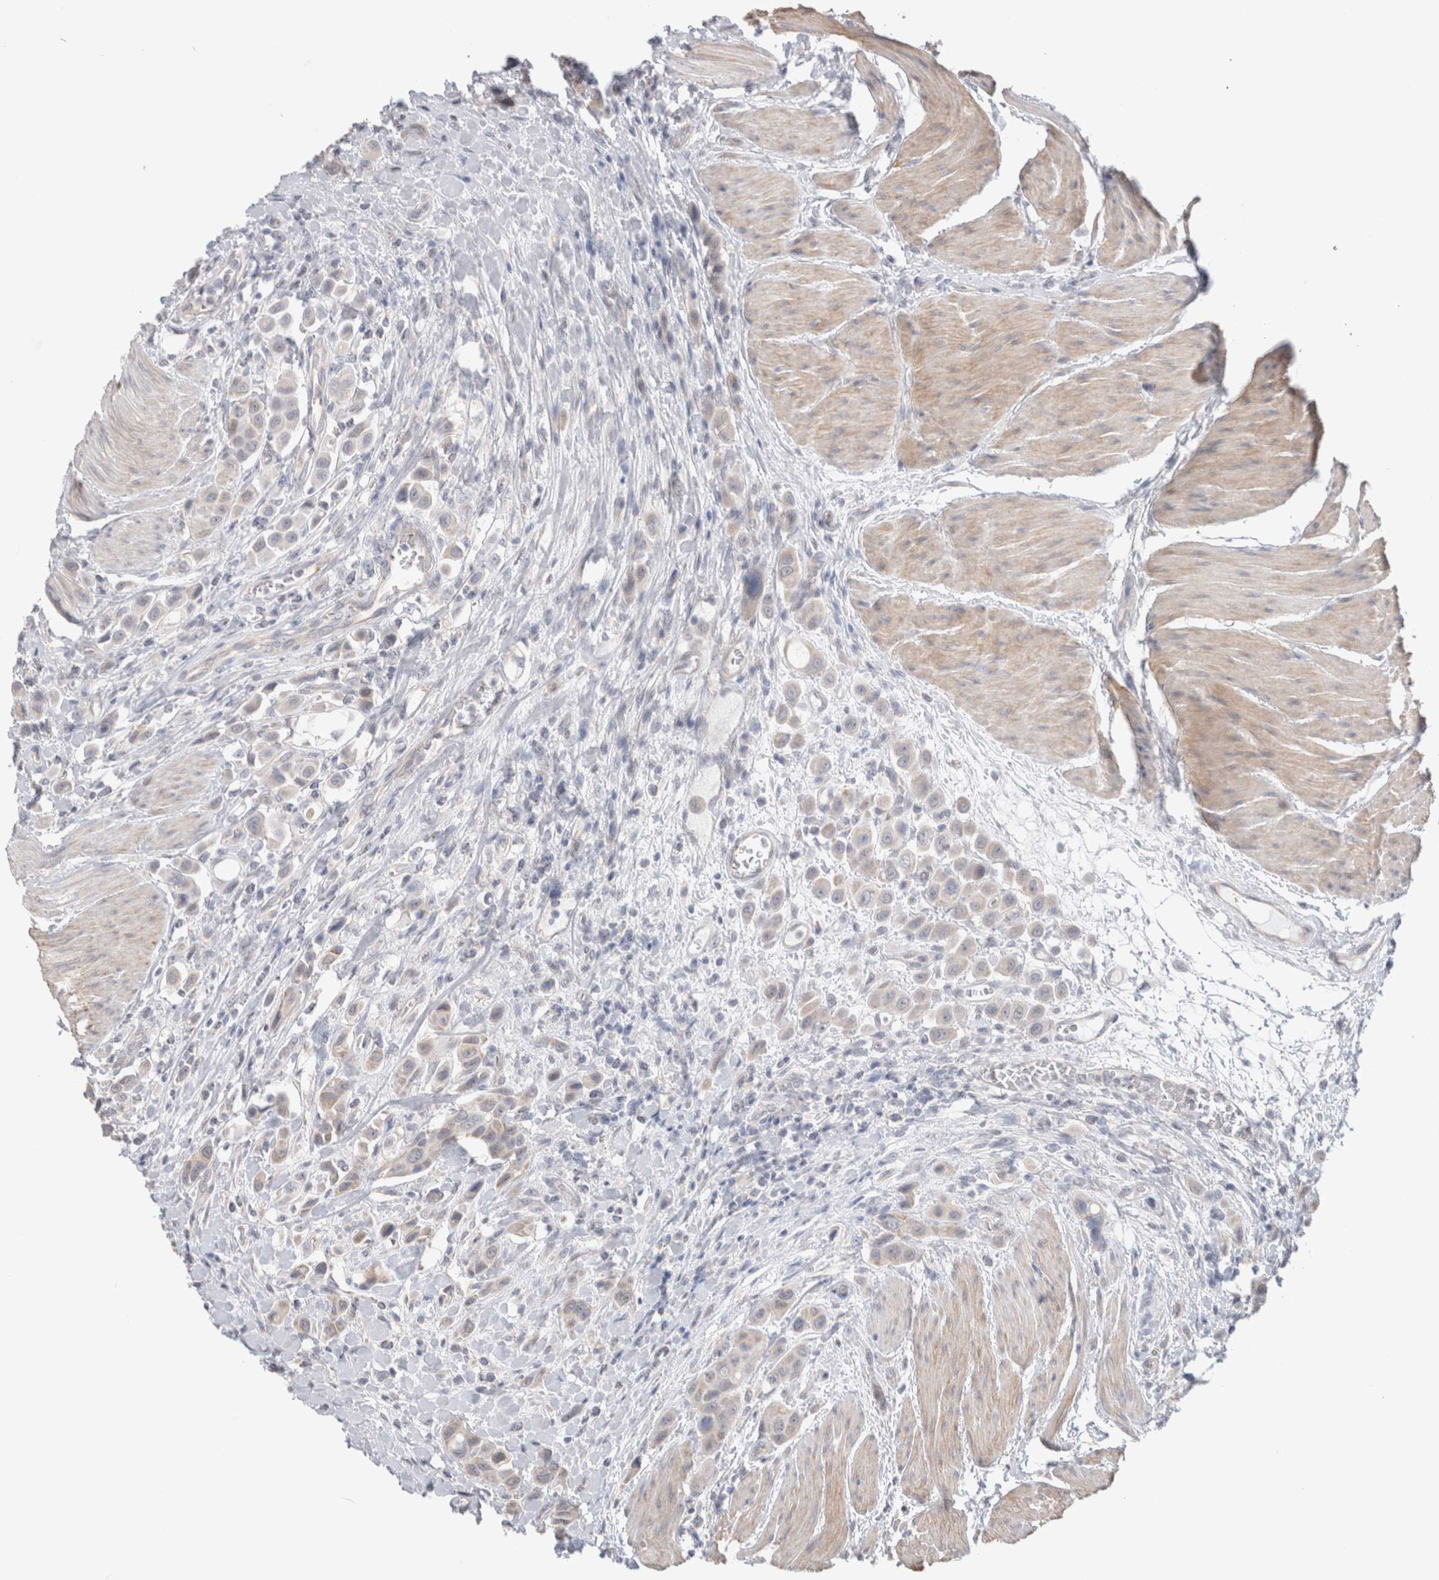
{"staining": {"intensity": "weak", "quantity": "<25%", "location": "cytoplasmic/membranous"}, "tissue": "urothelial cancer", "cell_type": "Tumor cells", "image_type": "cancer", "snomed": [{"axis": "morphology", "description": "Urothelial carcinoma, High grade"}, {"axis": "topography", "description": "Urinary bladder"}], "caption": "Histopathology image shows no significant protein staining in tumor cells of urothelial carcinoma (high-grade). (DAB (3,3'-diaminobenzidine) IHC, high magnification).", "gene": "DMD", "patient": {"sex": "male", "age": 50}}